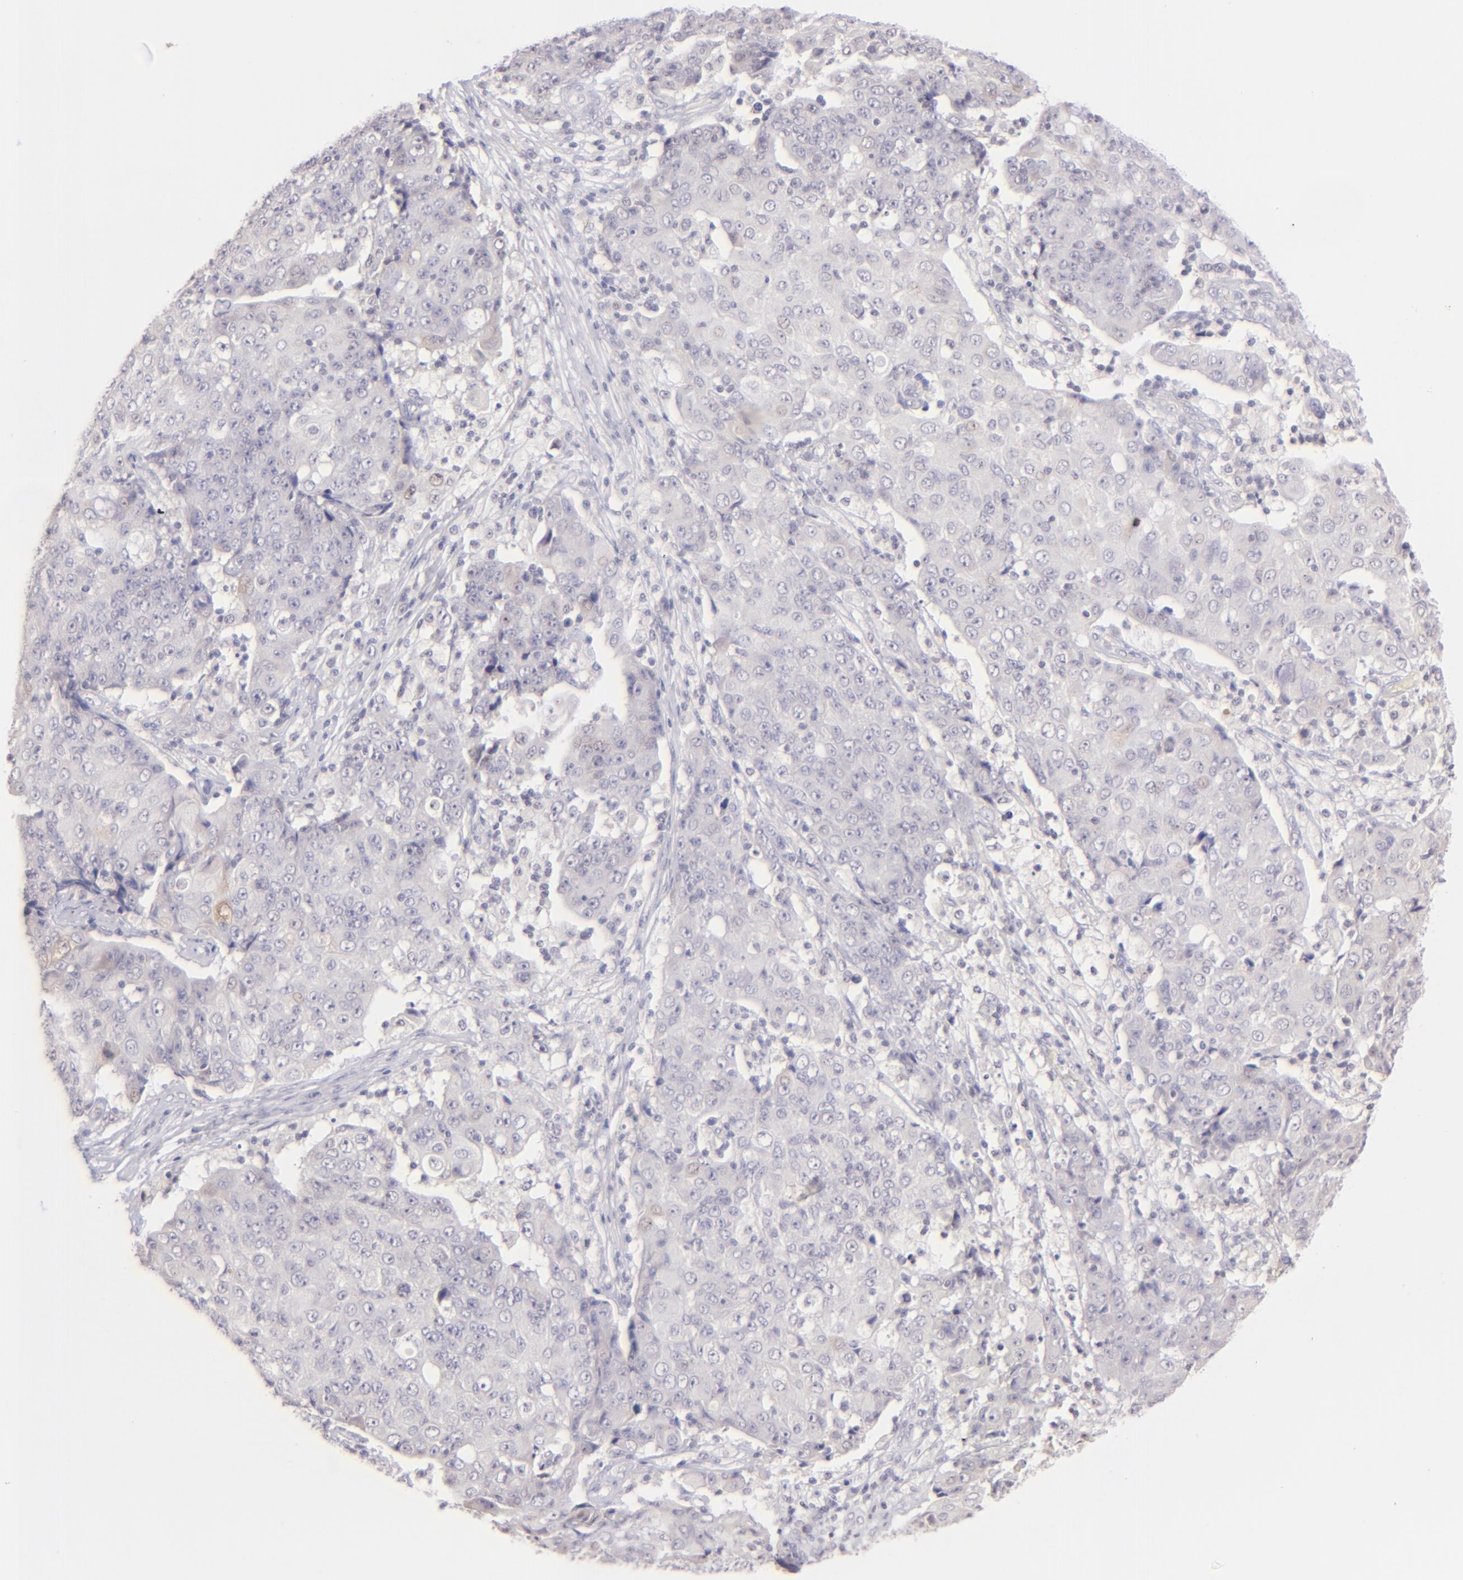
{"staining": {"intensity": "negative", "quantity": "none", "location": "none"}, "tissue": "ovarian cancer", "cell_type": "Tumor cells", "image_type": "cancer", "snomed": [{"axis": "morphology", "description": "Carcinoma, endometroid"}, {"axis": "topography", "description": "Ovary"}], "caption": "The image demonstrates no staining of tumor cells in endometroid carcinoma (ovarian).", "gene": "MAGEA1", "patient": {"sex": "female", "age": 42}}